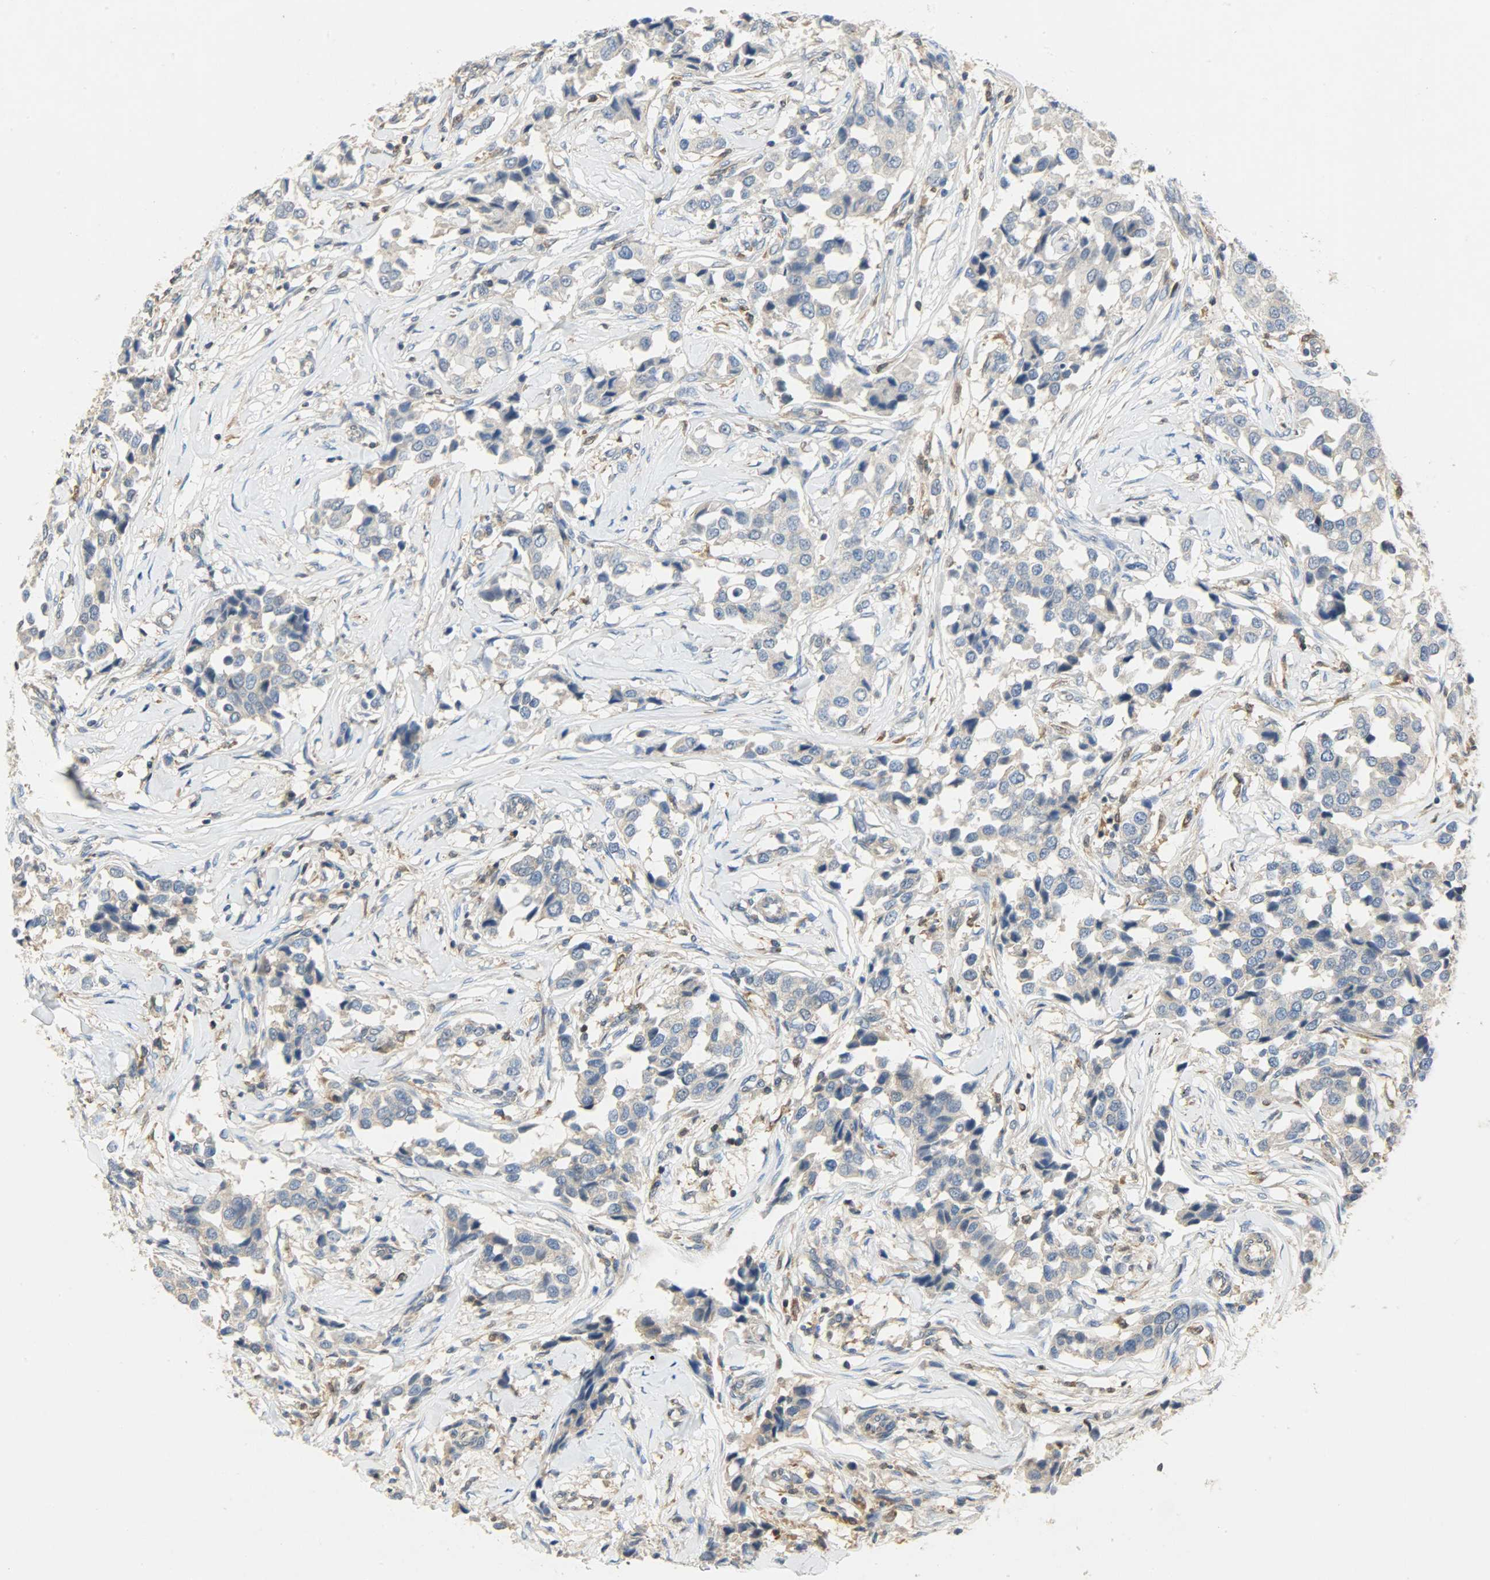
{"staining": {"intensity": "weak", "quantity": ">75%", "location": "cytoplasmic/membranous"}, "tissue": "breast cancer", "cell_type": "Tumor cells", "image_type": "cancer", "snomed": [{"axis": "morphology", "description": "Duct carcinoma"}, {"axis": "topography", "description": "Breast"}], "caption": "Immunohistochemistry (IHC) image of neoplastic tissue: human breast intraductal carcinoma stained using immunohistochemistry (IHC) displays low levels of weak protein expression localized specifically in the cytoplasmic/membranous of tumor cells, appearing as a cytoplasmic/membranous brown color.", "gene": "TRIM21", "patient": {"sex": "female", "age": 80}}